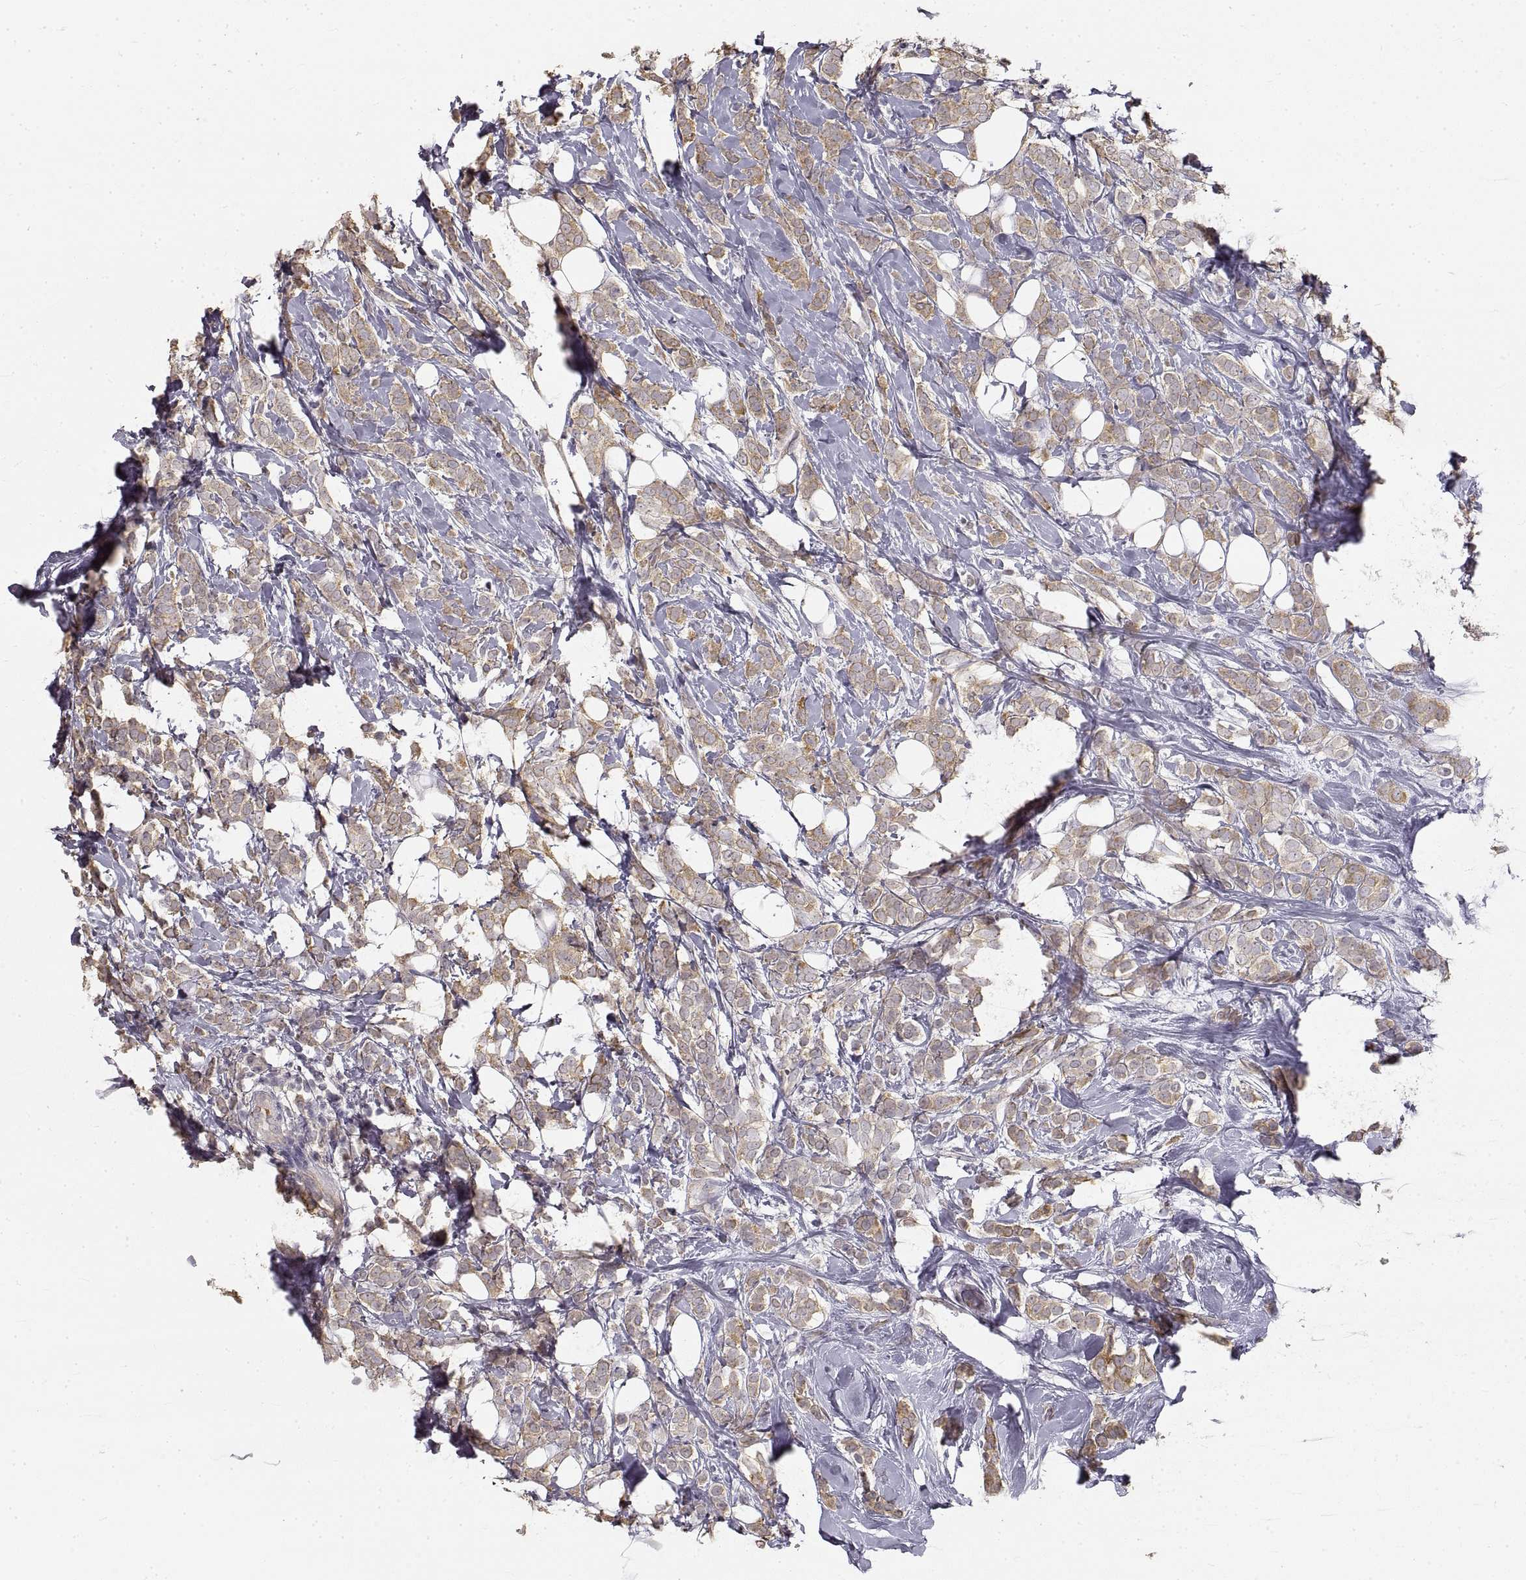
{"staining": {"intensity": "moderate", "quantity": "<25%", "location": "cytoplasmic/membranous"}, "tissue": "breast cancer", "cell_type": "Tumor cells", "image_type": "cancer", "snomed": [{"axis": "morphology", "description": "Lobular carcinoma"}, {"axis": "topography", "description": "Breast"}], "caption": "Breast lobular carcinoma was stained to show a protein in brown. There is low levels of moderate cytoplasmic/membranous staining in approximately <25% of tumor cells. (IHC, brightfield microscopy, high magnification).", "gene": "HSP90AB1", "patient": {"sex": "female", "age": 49}}